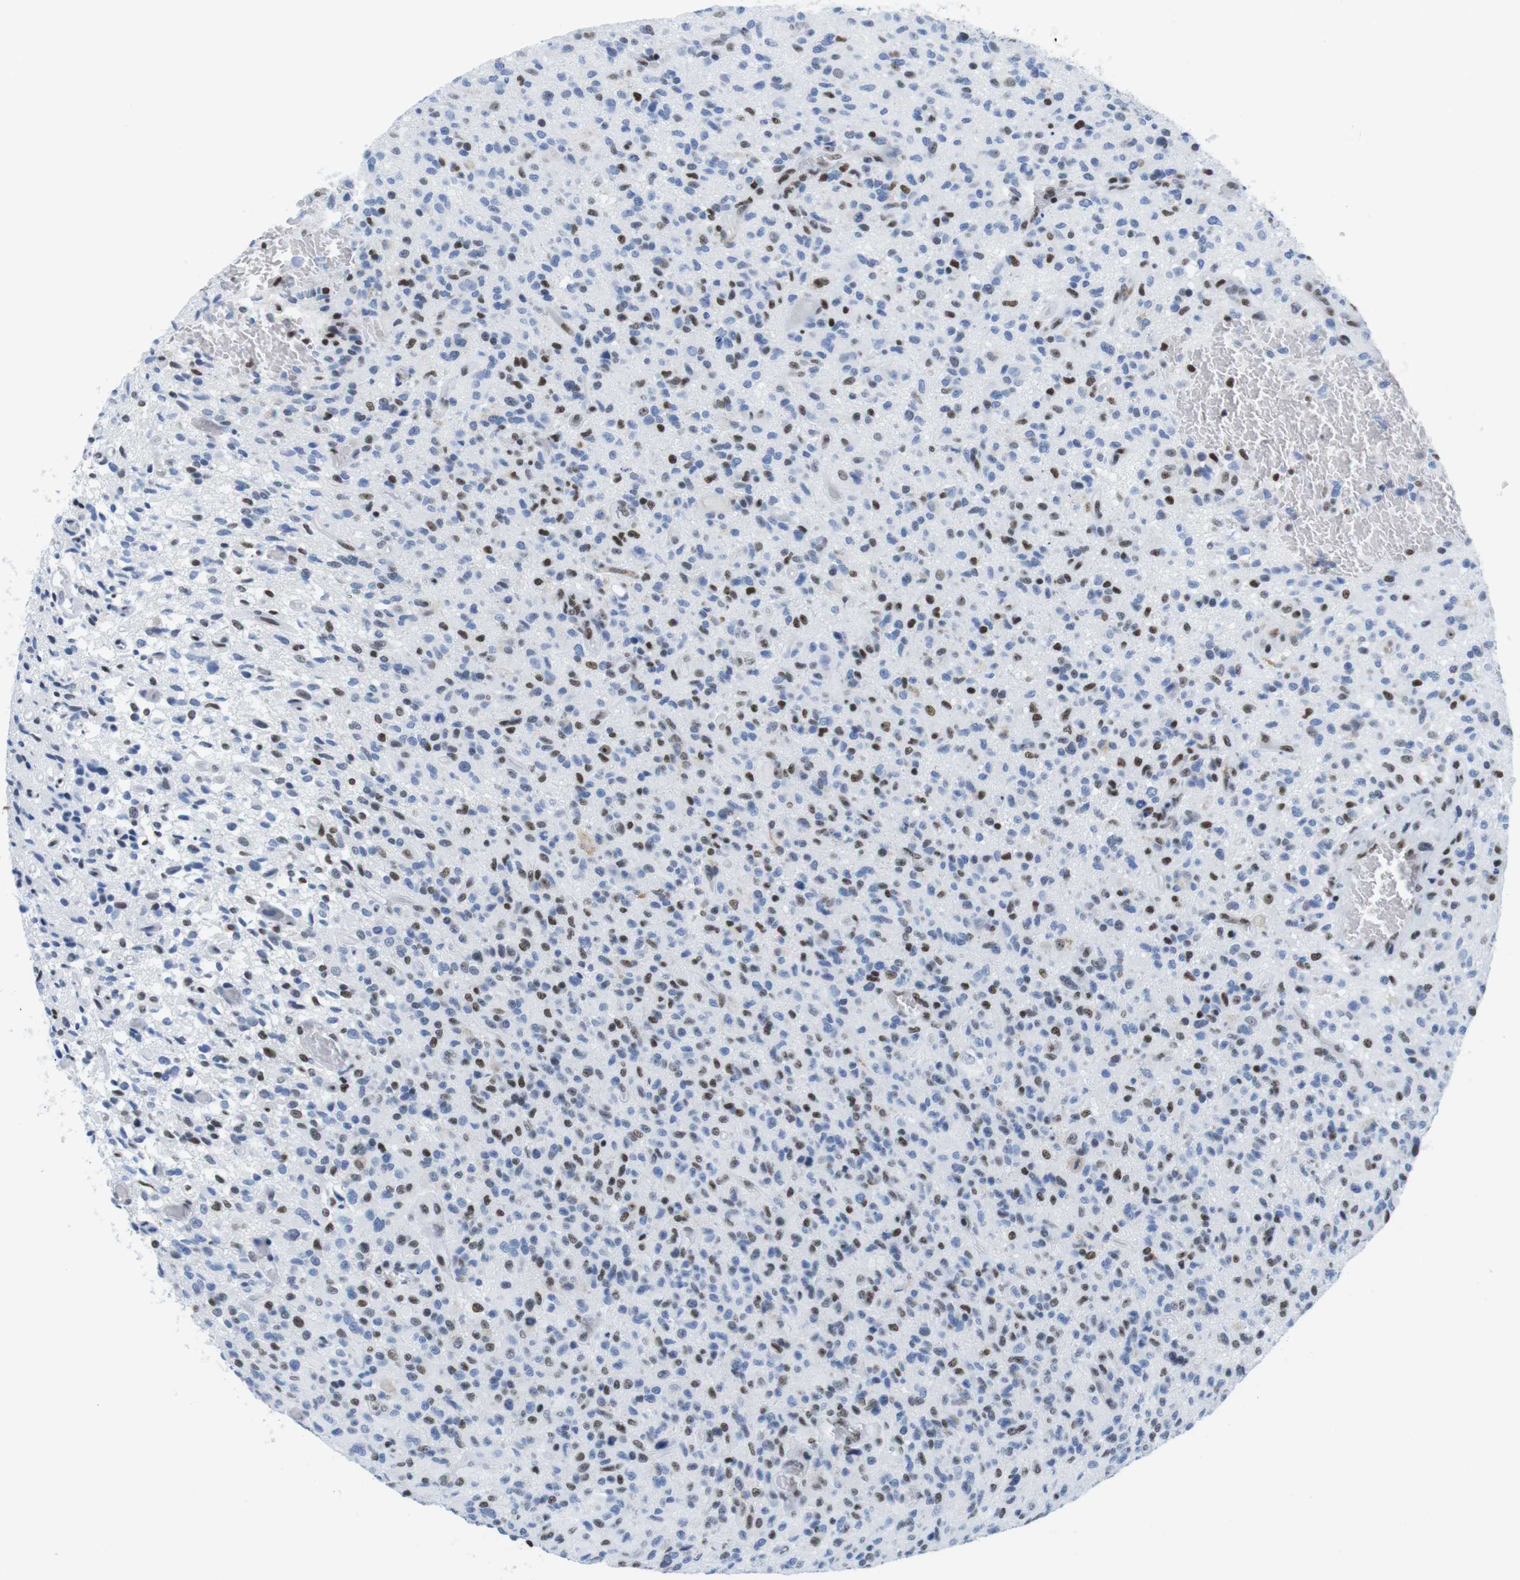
{"staining": {"intensity": "moderate", "quantity": "25%-75%", "location": "nuclear"}, "tissue": "glioma", "cell_type": "Tumor cells", "image_type": "cancer", "snomed": [{"axis": "morphology", "description": "Glioma, malignant, High grade"}, {"axis": "topography", "description": "Brain"}], "caption": "Immunohistochemistry (IHC) of human glioma shows medium levels of moderate nuclear expression in approximately 25%-75% of tumor cells. (brown staining indicates protein expression, while blue staining denotes nuclei).", "gene": "IFI16", "patient": {"sex": "male", "age": 71}}